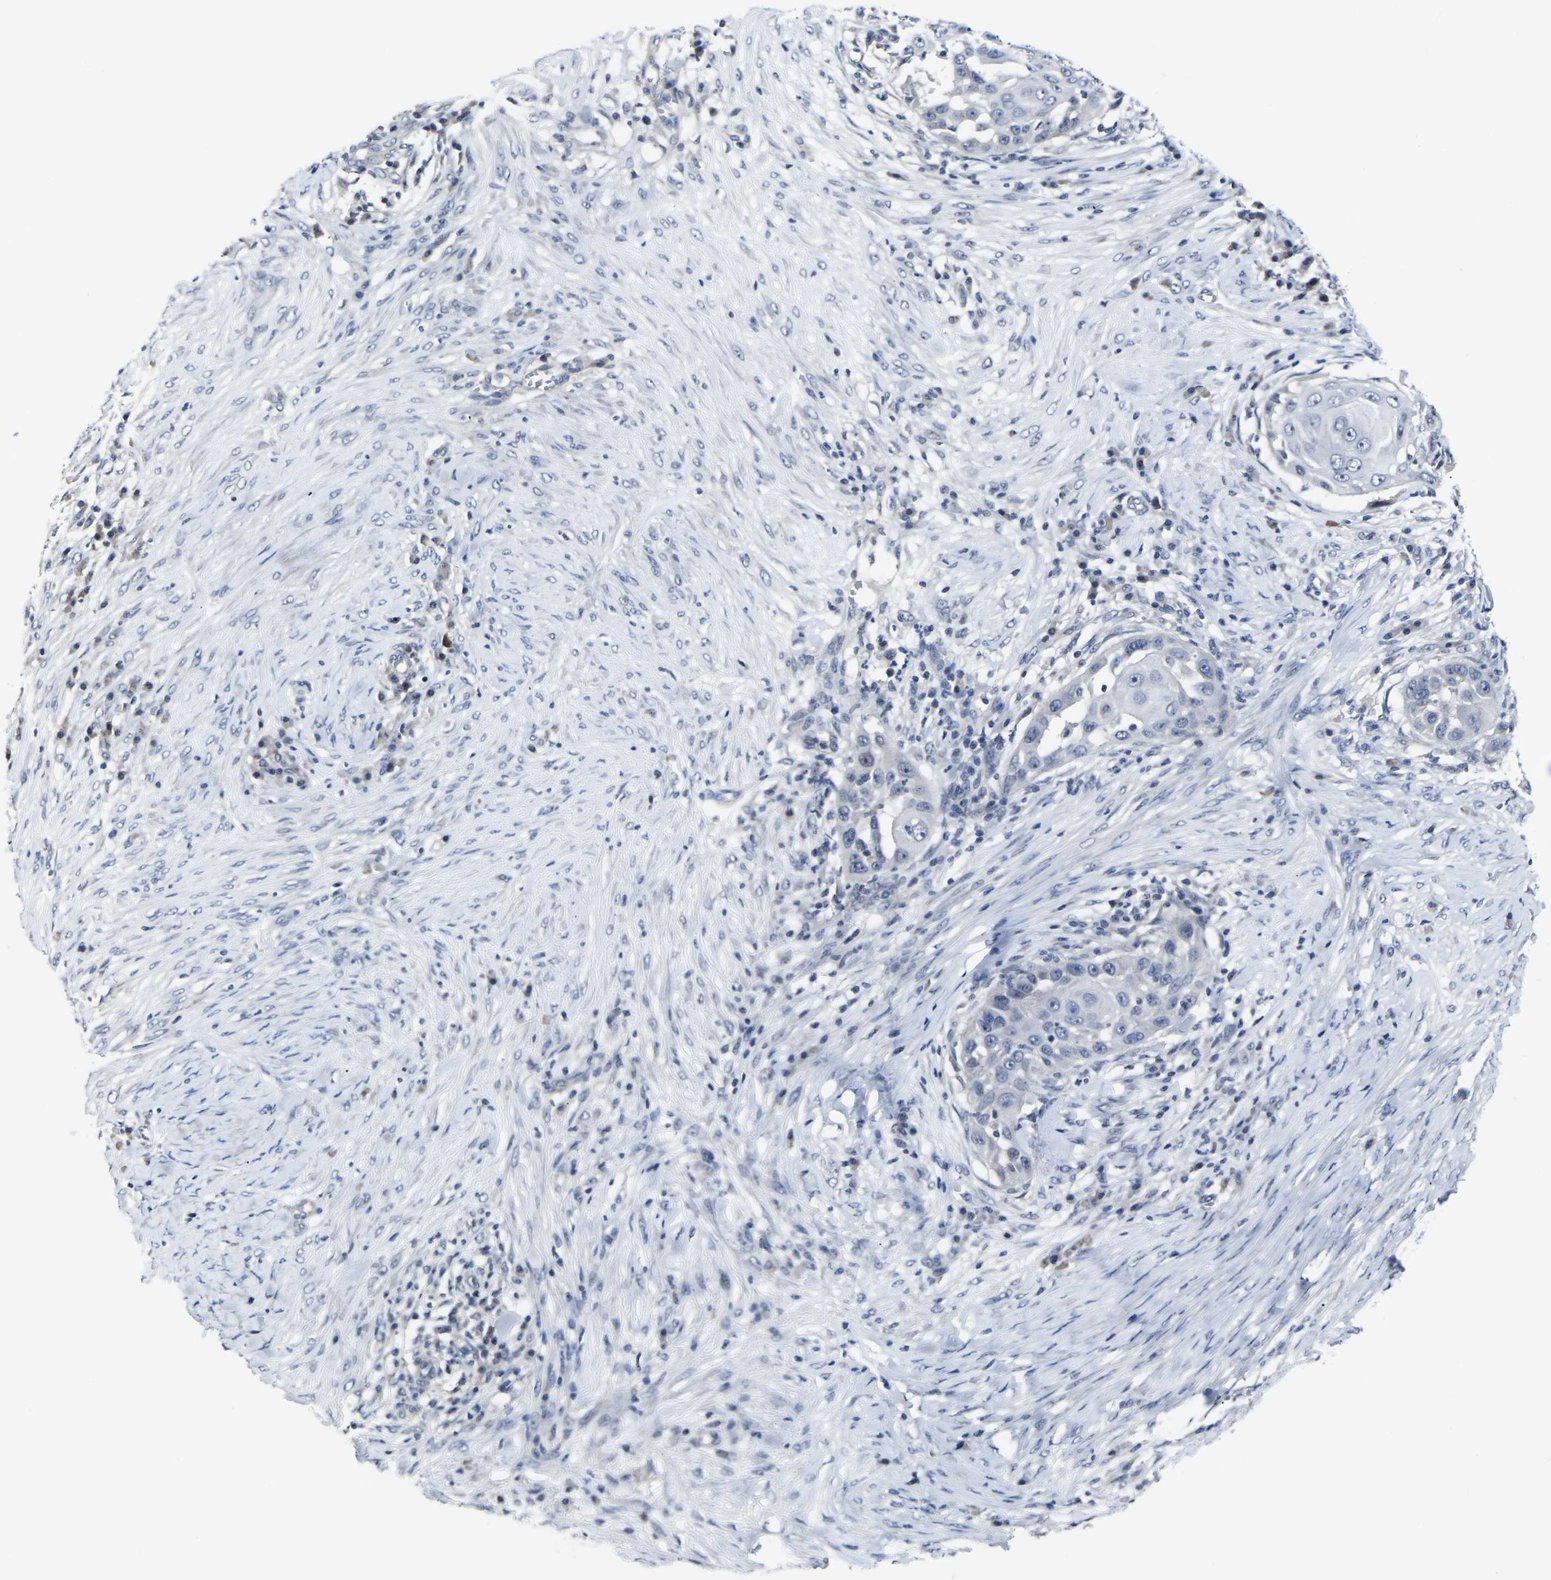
{"staining": {"intensity": "negative", "quantity": "none", "location": "none"}, "tissue": "skin cancer", "cell_type": "Tumor cells", "image_type": "cancer", "snomed": [{"axis": "morphology", "description": "Squamous cell carcinoma, NOS"}, {"axis": "topography", "description": "Skin"}], "caption": "Human skin cancer stained for a protein using immunohistochemistry exhibits no positivity in tumor cells.", "gene": "MSANTD4", "patient": {"sex": "female", "age": 44}}